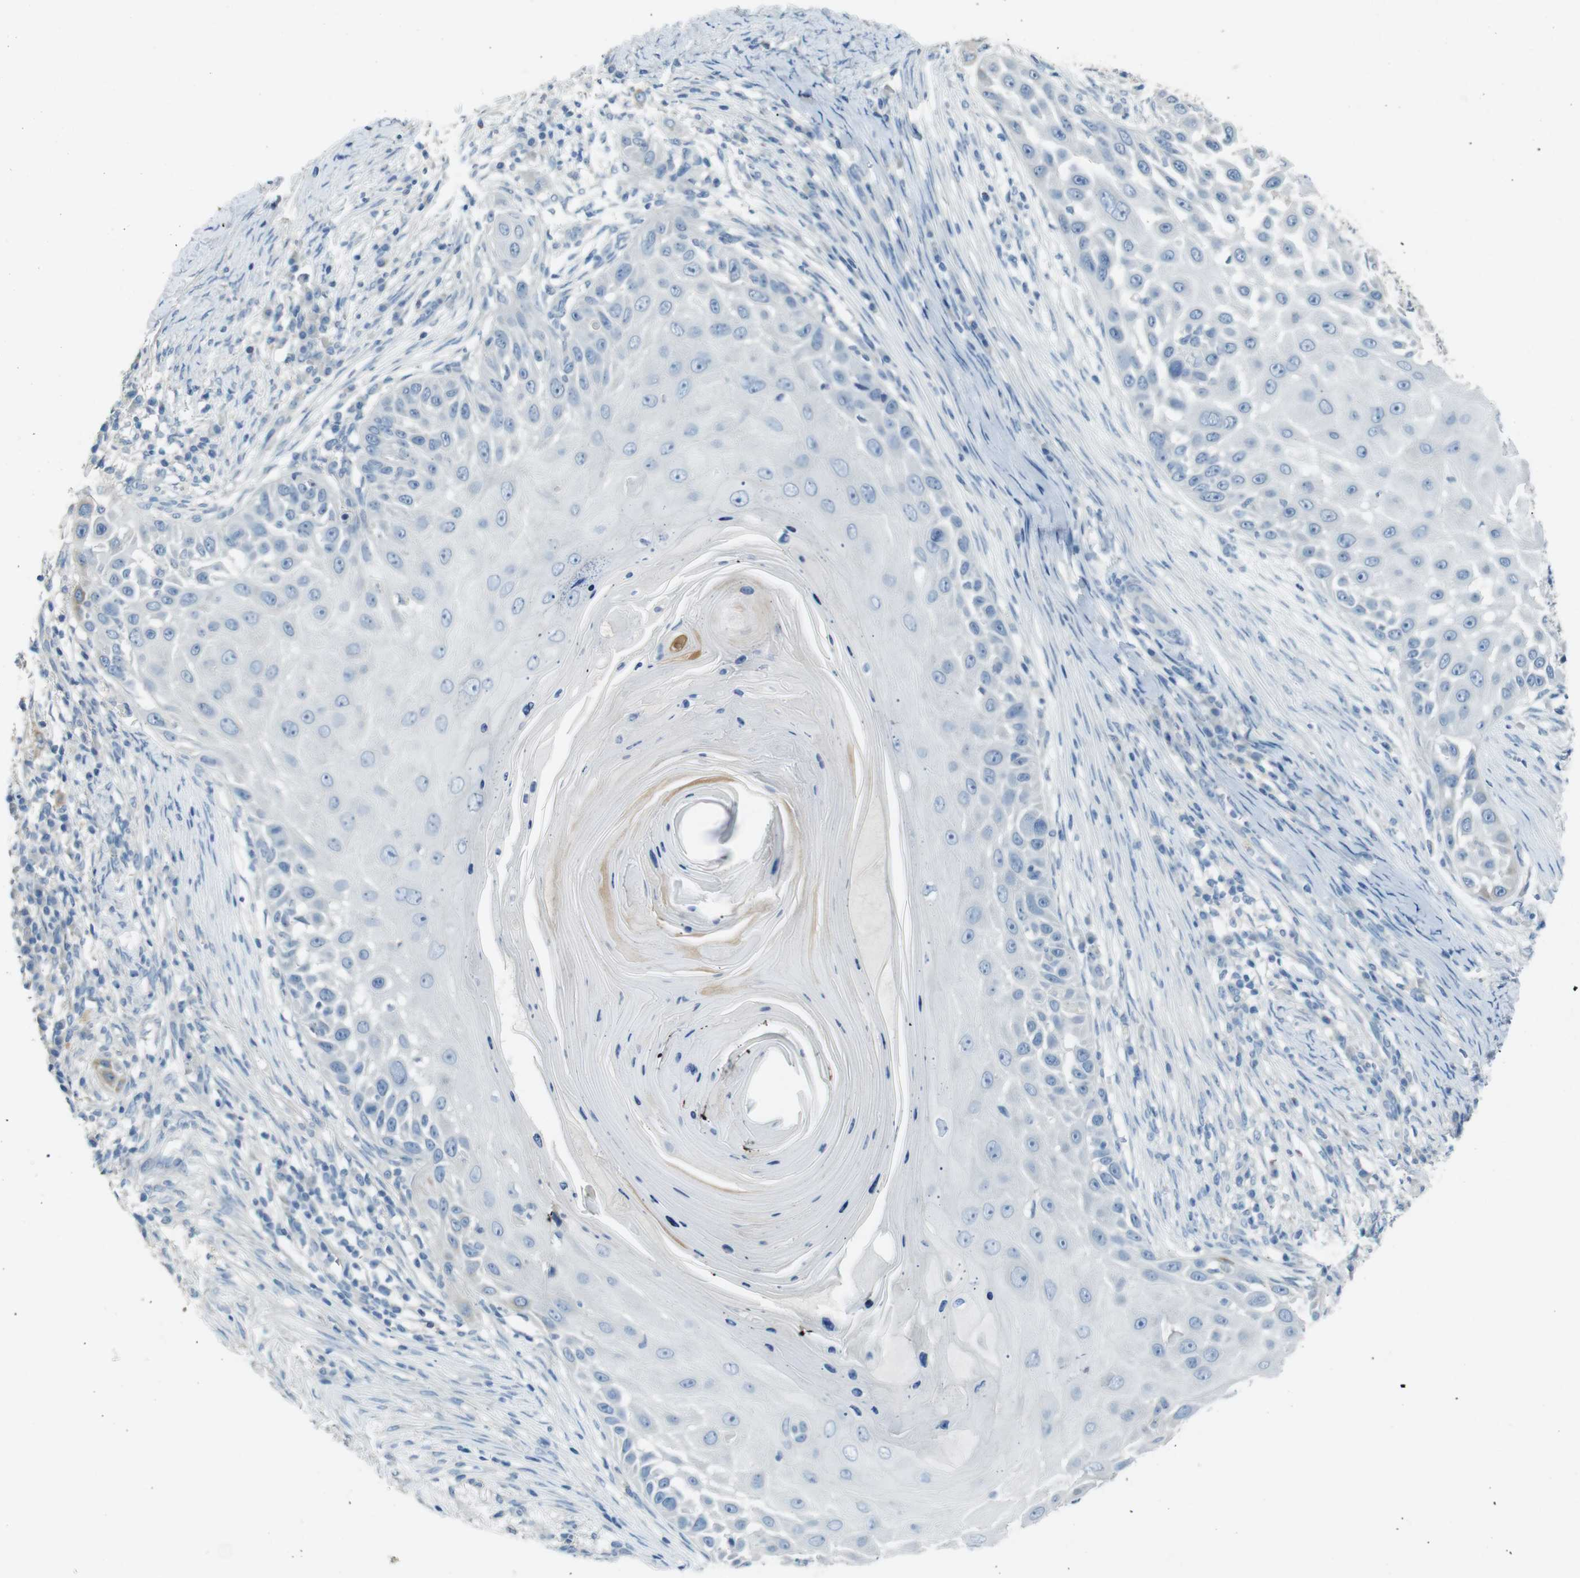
{"staining": {"intensity": "negative", "quantity": "none", "location": "none"}, "tissue": "skin cancer", "cell_type": "Tumor cells", "image_type": "cancer", "snomed": [{"axis": "morphology", "description": "Squamous cell carcinoma, NOS"}, {"axis": "topography", "description": "Skin"}], "caption": "IHC image of neoplastic tissue: skin cancer stained with DAB shows no significant protein expression in tumor cells.", "gene": "ENTPD7", "patient": {"sex": "female", "age": 44}}